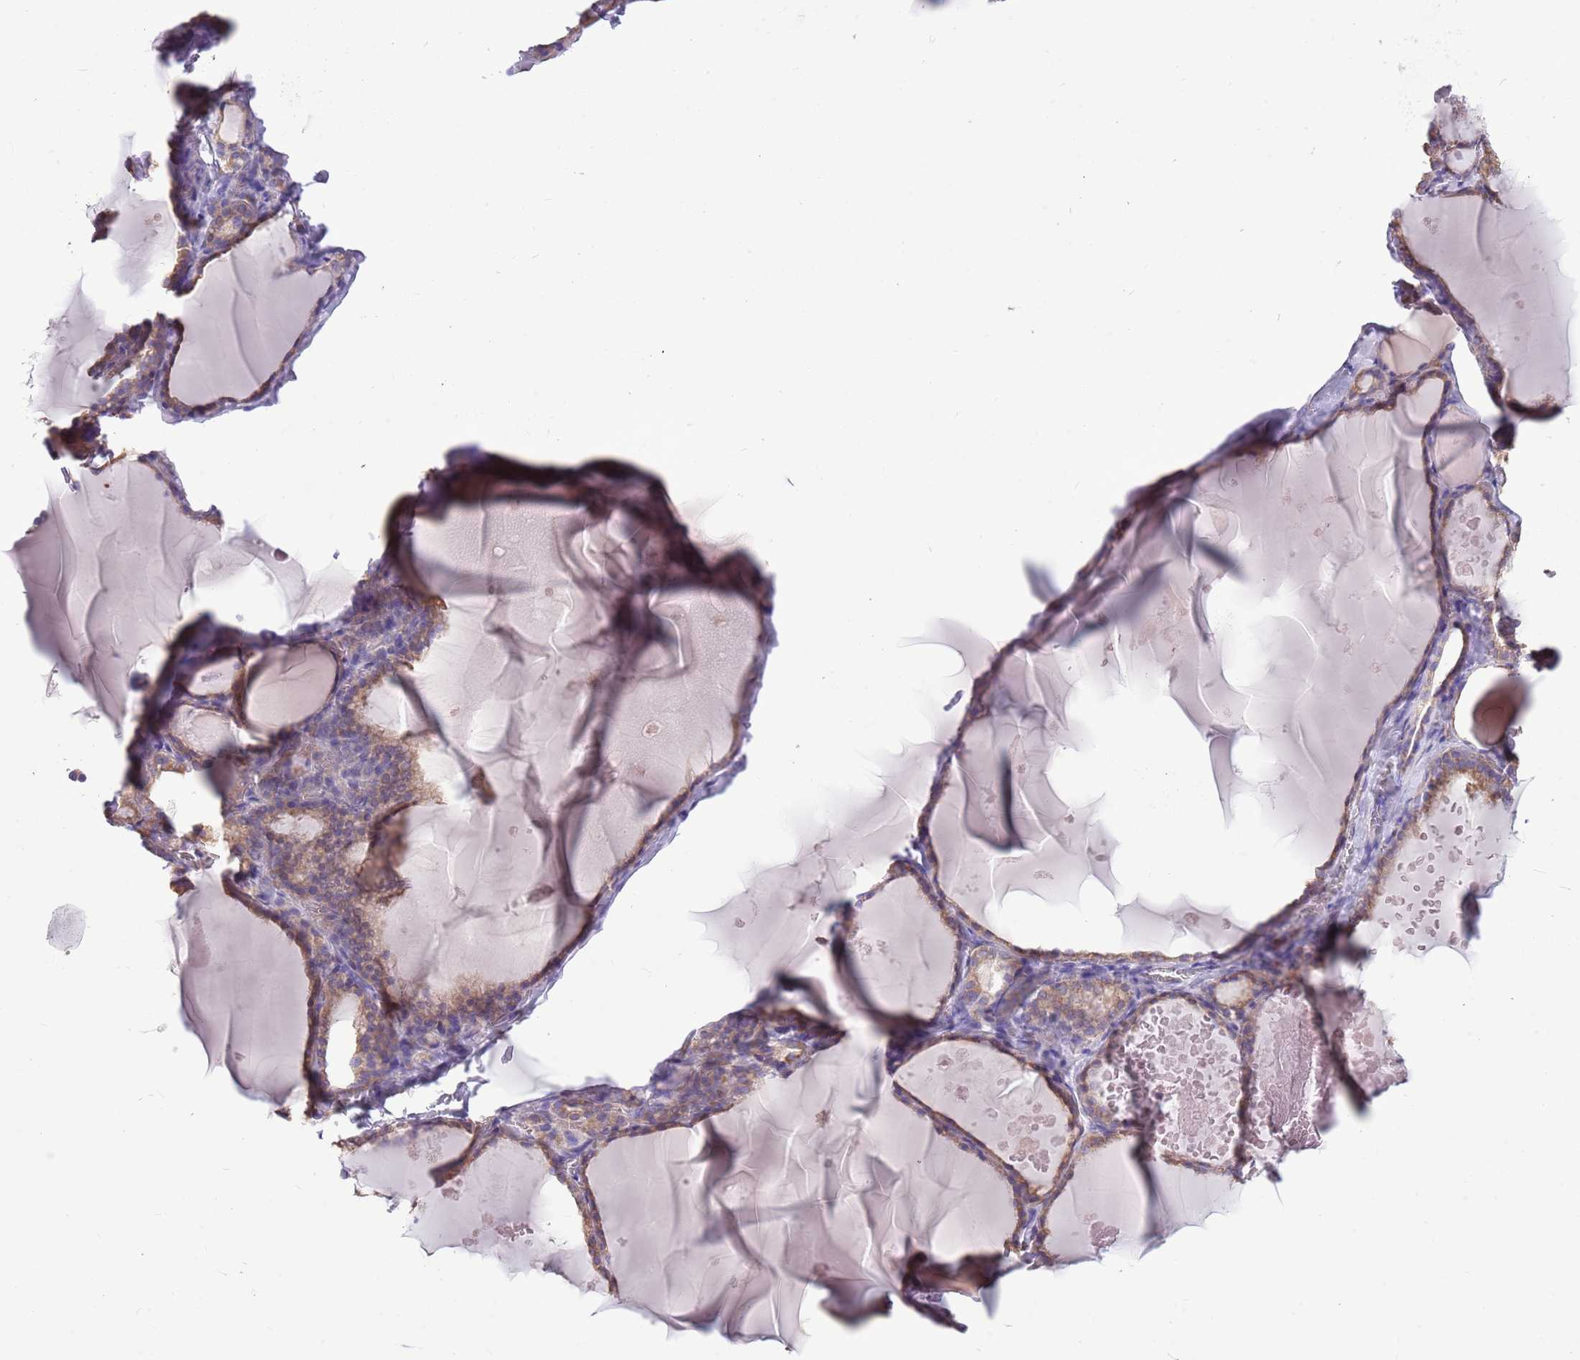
{"staining": {"intensity": "weak", "quantity": ">75%", "location": "cytoplasmic/membranous"}, "tissue": "thyroid gland", "cell_type": "Glandular cells", "image_type": "normal", "snomed": [{"axis": "morphology", "description": "Normal tissue, NOS"}, {"axis": "topography", "description": "Thyroid gland"}], "caption": "This is a photomicrograph of immunohistochemistry staining of benign thyroid gland, which shows weak positivity in the cytoplasmic/membranous of glandular cells.", "gene": "KCTD19", "patient": {"sex": "male", "age": 56}}